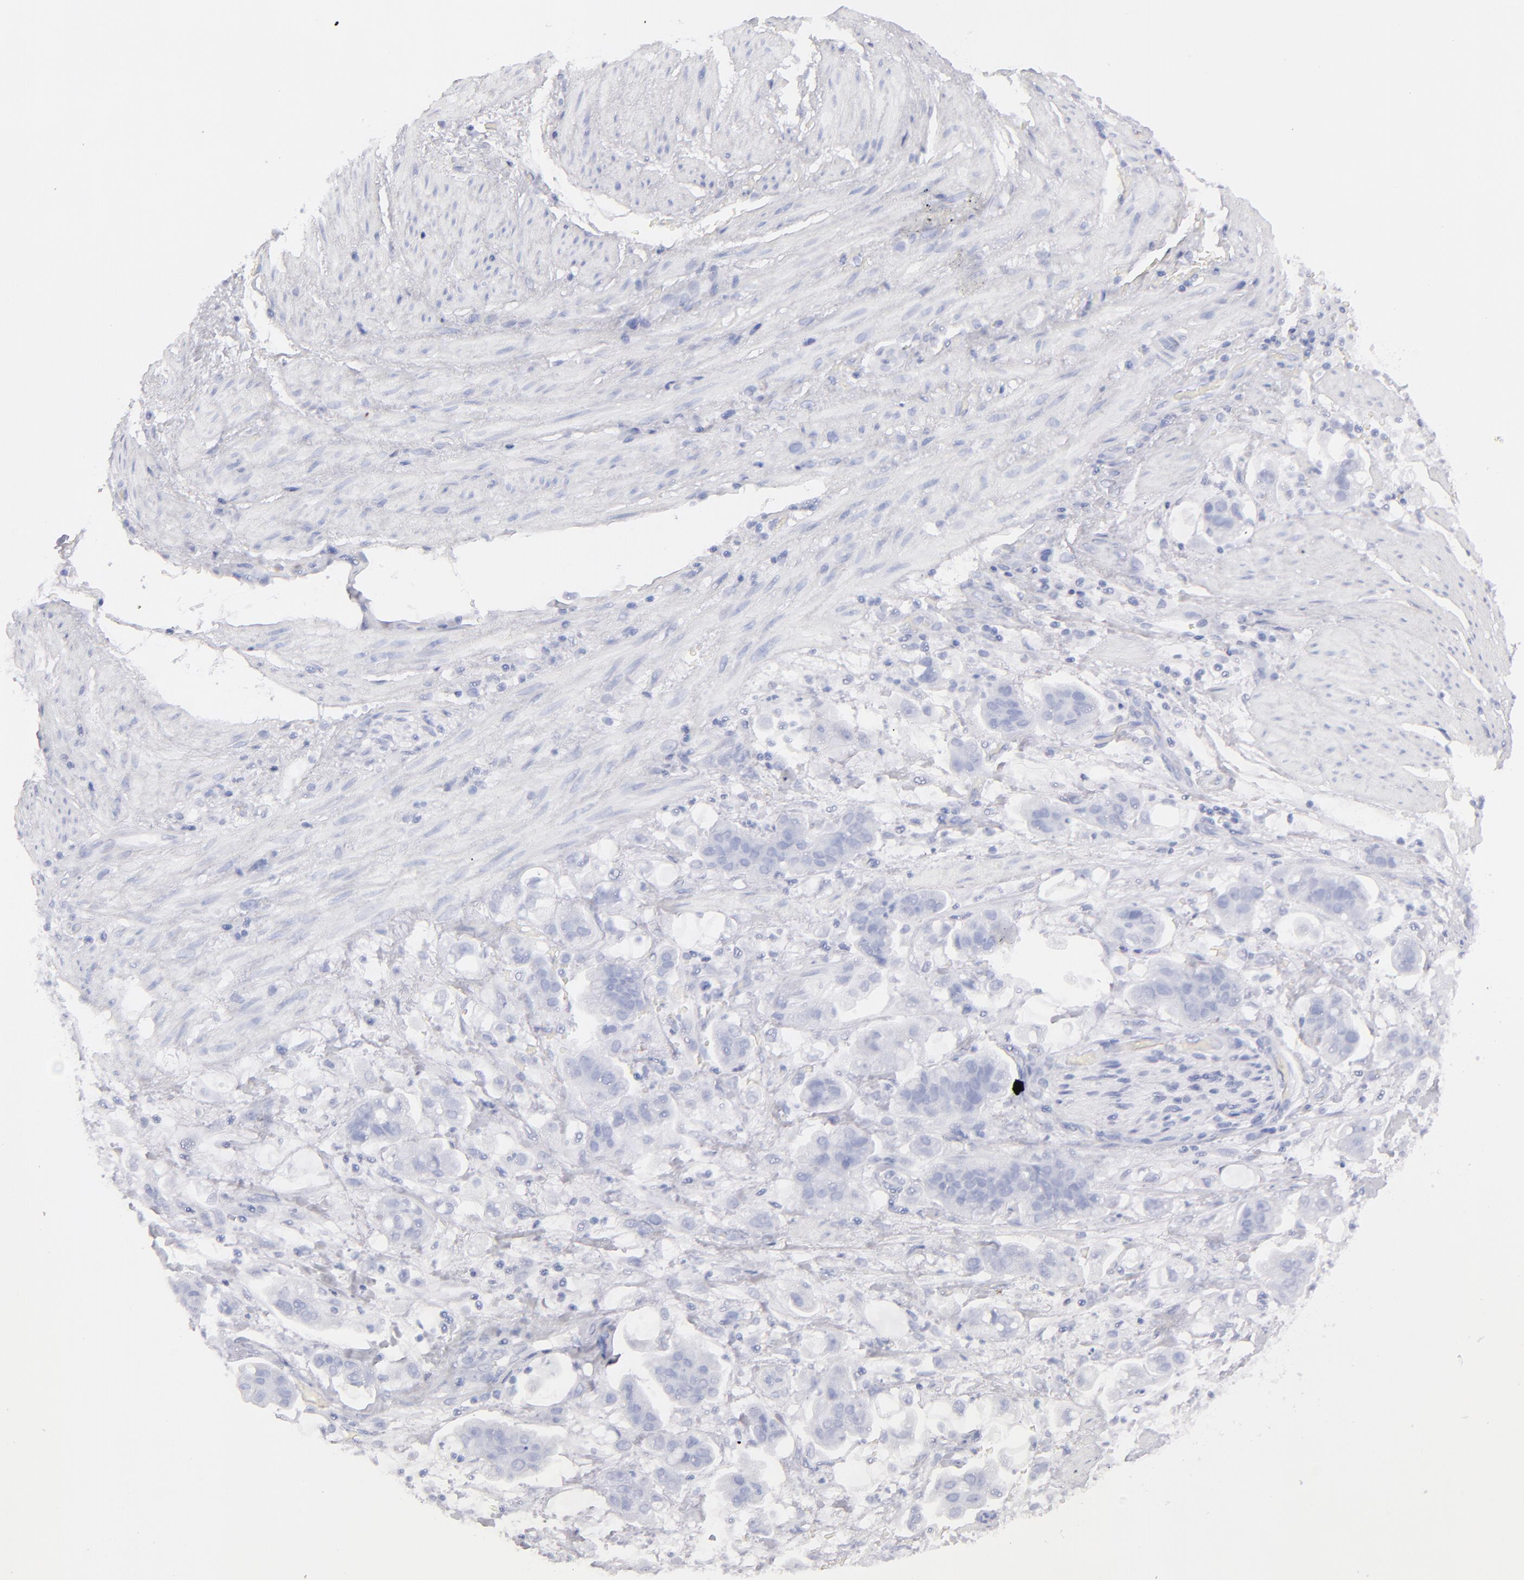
{"staining": {"intensity": "negative", "quantity": "none", "location": "none"}, "tissue": "stomach cancer", "cell_type": "Tumor cells", "image_type": "cancer", "snomed": [{"axis": "morphology", "description": "Adenocarcinoma, NOS"}, {"axis": "topography", "description": "Stomach"}], "caption": "A high-resolution photomicrograph shows immunohistochemistry staining of stomach cancer, which reveals no significant expression in tumor cells.", "gene": "PLVAP", "patient": {"sex": "male", "age": 62}}